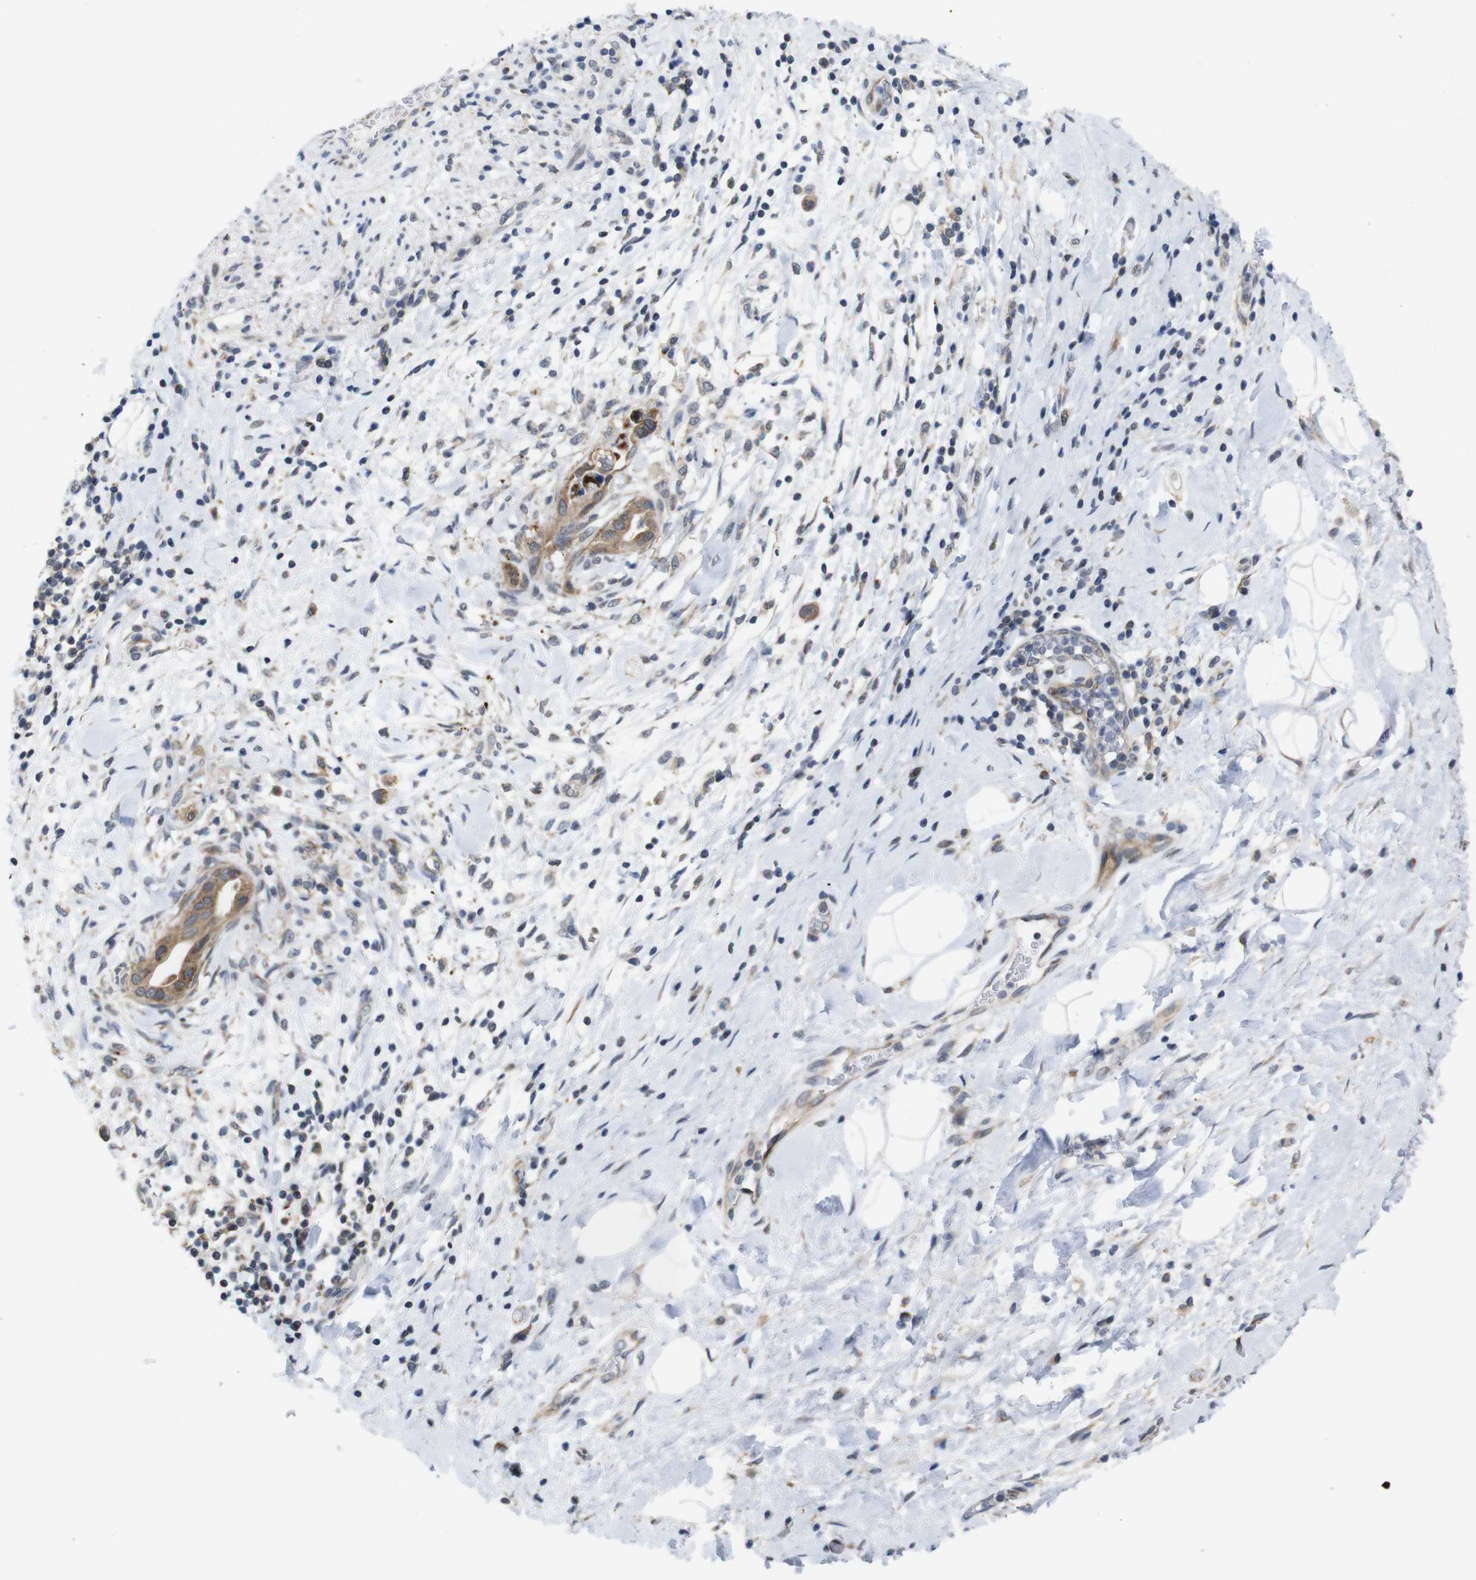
{"staining": {"intensity": "moderate", "quantity": ">75%", "location": "cytoplasmic/membranous"}, "tissue": "pancreatic cancer", "cell_type": "Tumor cells", "image_type": "cancer", "snomed": [{"axis": "morphology", "description": "Adenocarcinoma, NOS"}, {"axis": "topography", "description": "Pancreas"}], "caption": "About >75% of tumor cells in pancreatic adenocarcinoma exhibit moderate cytoplasmic/membranous protein staining as visualized by brown immunohistochemical staining.", "gene": "ATP7B", "patient": {"sex": "male", "age": 55}}